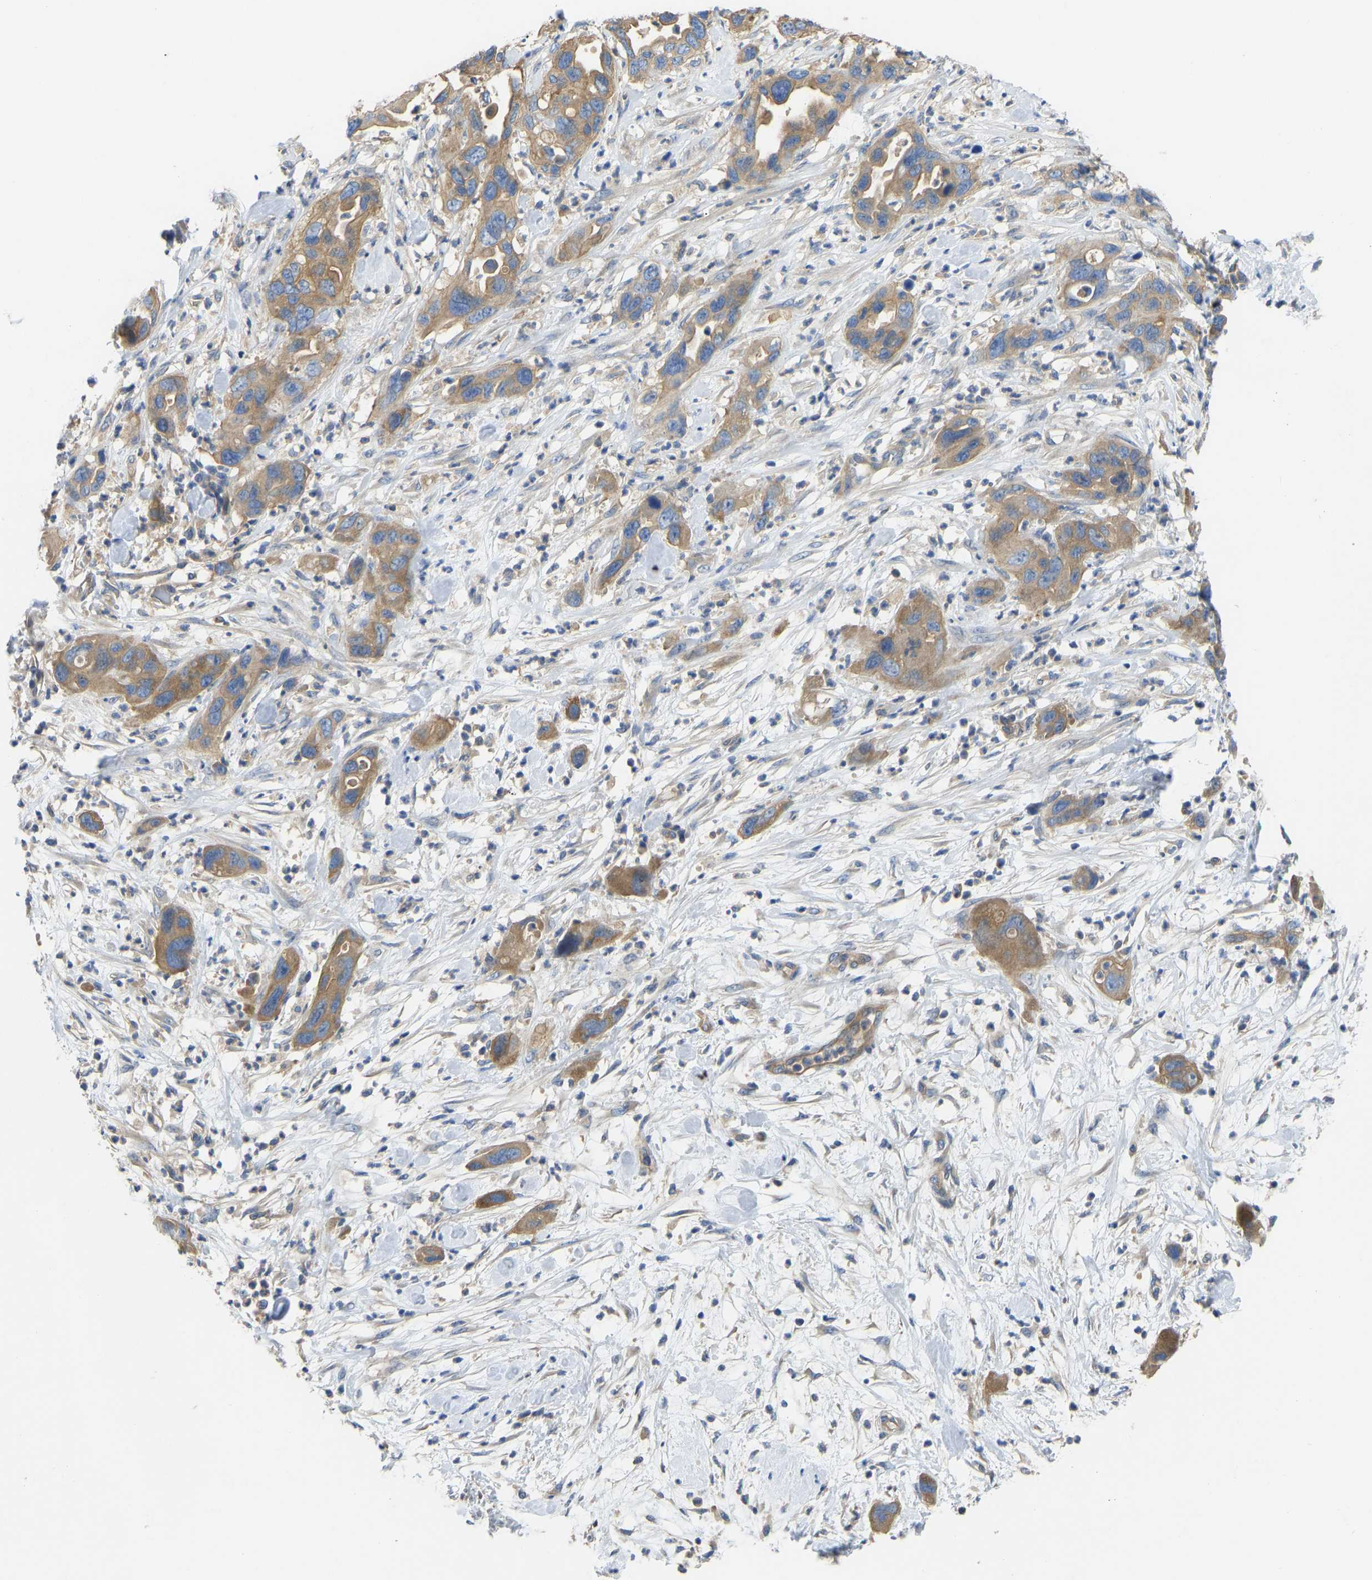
{"staining": {"intensity": "moderate", "quantity": ">75%", "location": "cytoplasmic/membranous"}, "tissue": "pancreatic cancer", "cell_type": "Tumor cells", "image_type": "cancer", "snomed": [{"axis": "morphology", "description": "Adenocarcinoma, NOS"}, {"axis": "topography", "description": "Pancreas"}], "caption": "The image displays staining of adenocarcinoma (pancreatic), revealing moderate cytoplasmic/membranous protein staining (brown color) within tumor cells.", "gene": "PPP3CA", "patient": {"sex": "female", "age": 71}}